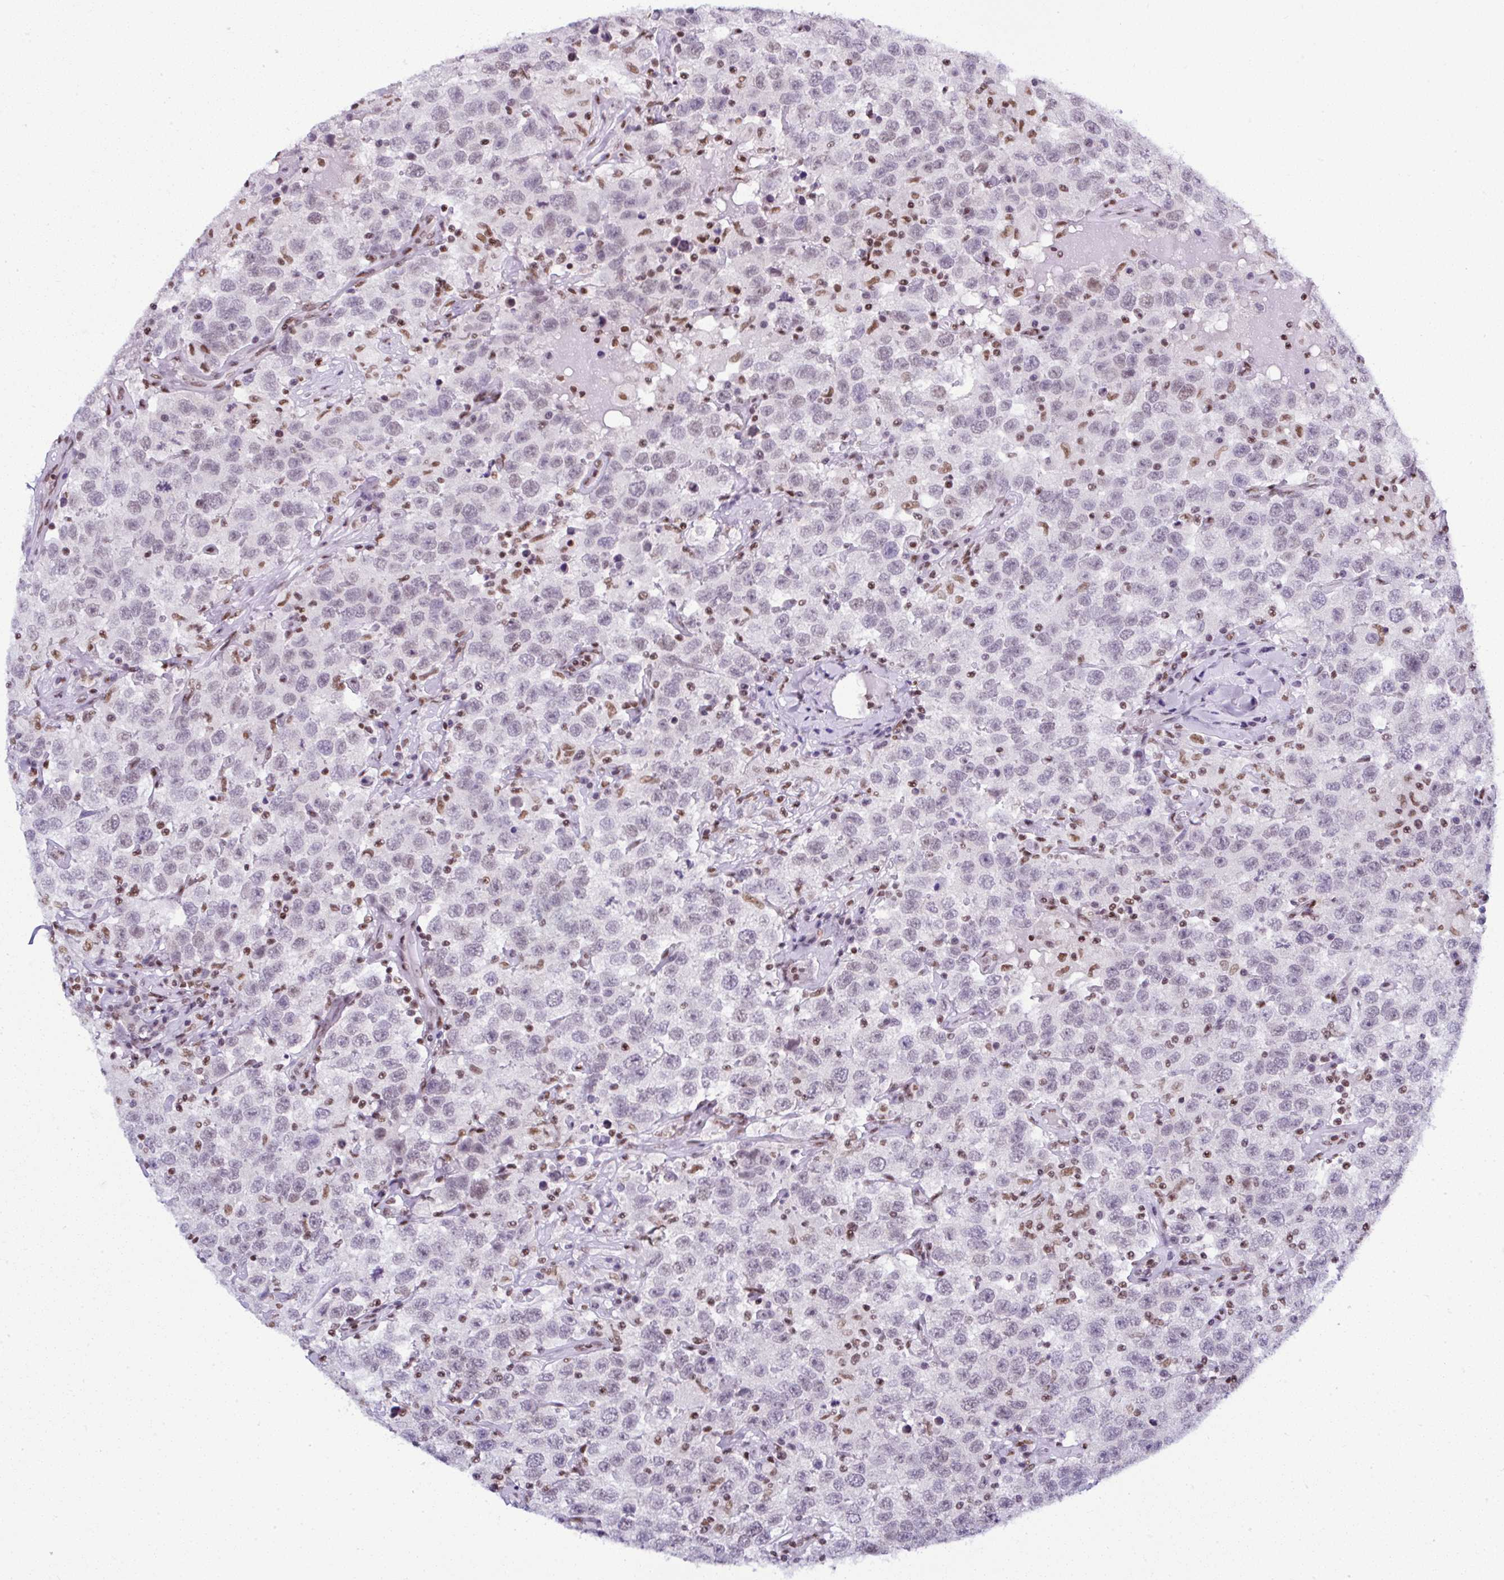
{"staining": {"intensity": "weak", "quantity": "<25%", "location": "nuclear"}, "tissue": "testis cancer", "cell_type": "Tumor cells", "image_type": "cancer", "snomed": [{"axis": "morphology", "description": "Seminoma, NOS"}, {"axis": "topography", "description": "Testis"}], "caption": "There is no significant staining in tumor cells of testis seminoma.", "gene": "DR1", "patient": {"sex": "male", "age": 41}}